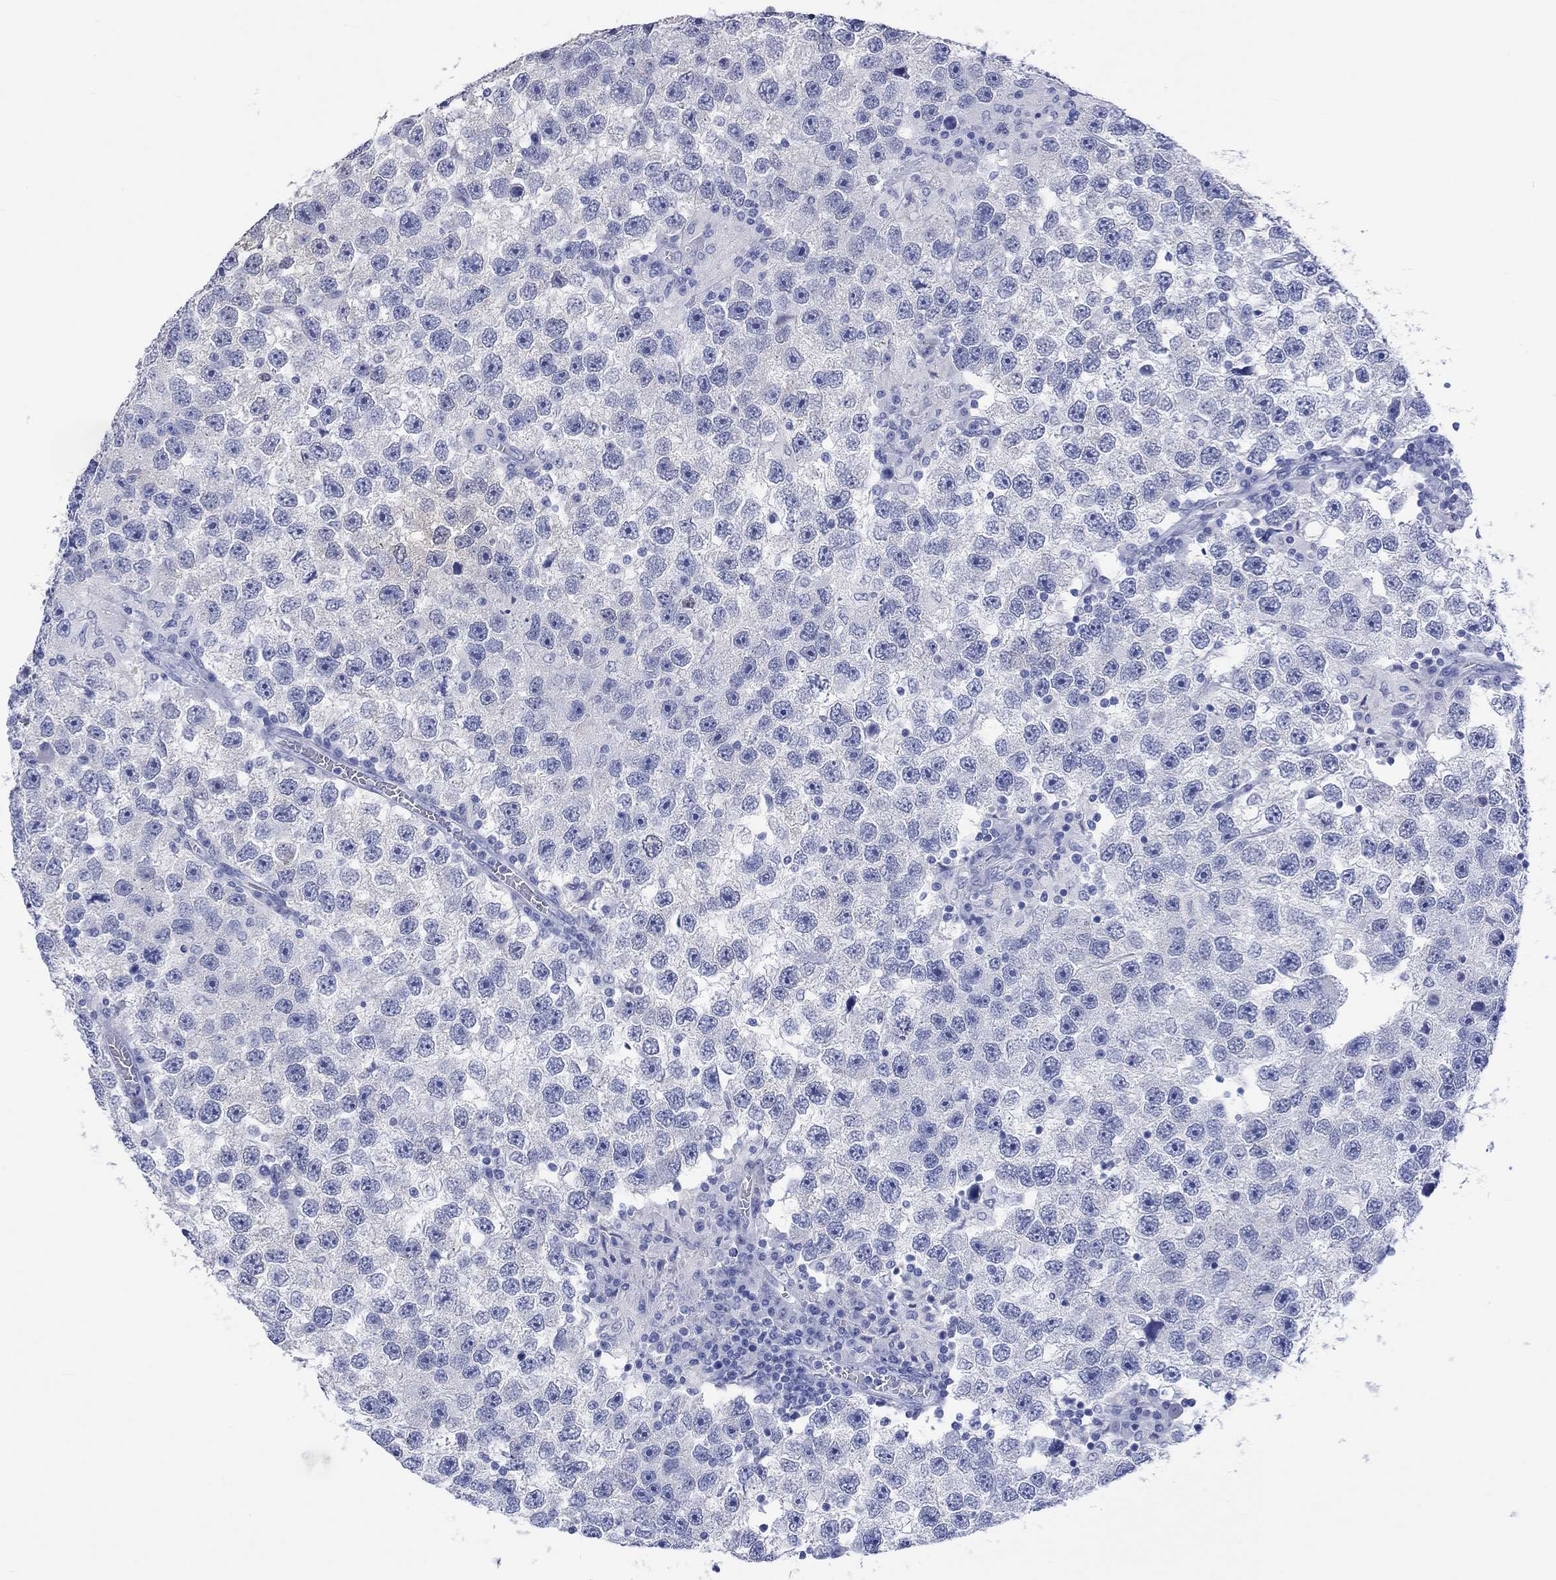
{"staining": {"intensity": "negative", "quantity": "none", "location": "none"}, "tissue": "testis cancer", "cell_type": "Tumor cells", "image_type": "cancer", "snomed": [{"axis": "morphology", "description": "Seminoma, NOS"}, {"axis": "topography", "description": "Testis"}], "caption": "The immunohistochemistry image has no significant positivity in tumor cells of seminoma (testis) tissue.", "gene": "MSI1", "patient": {"sex": "male", "age": 26}}